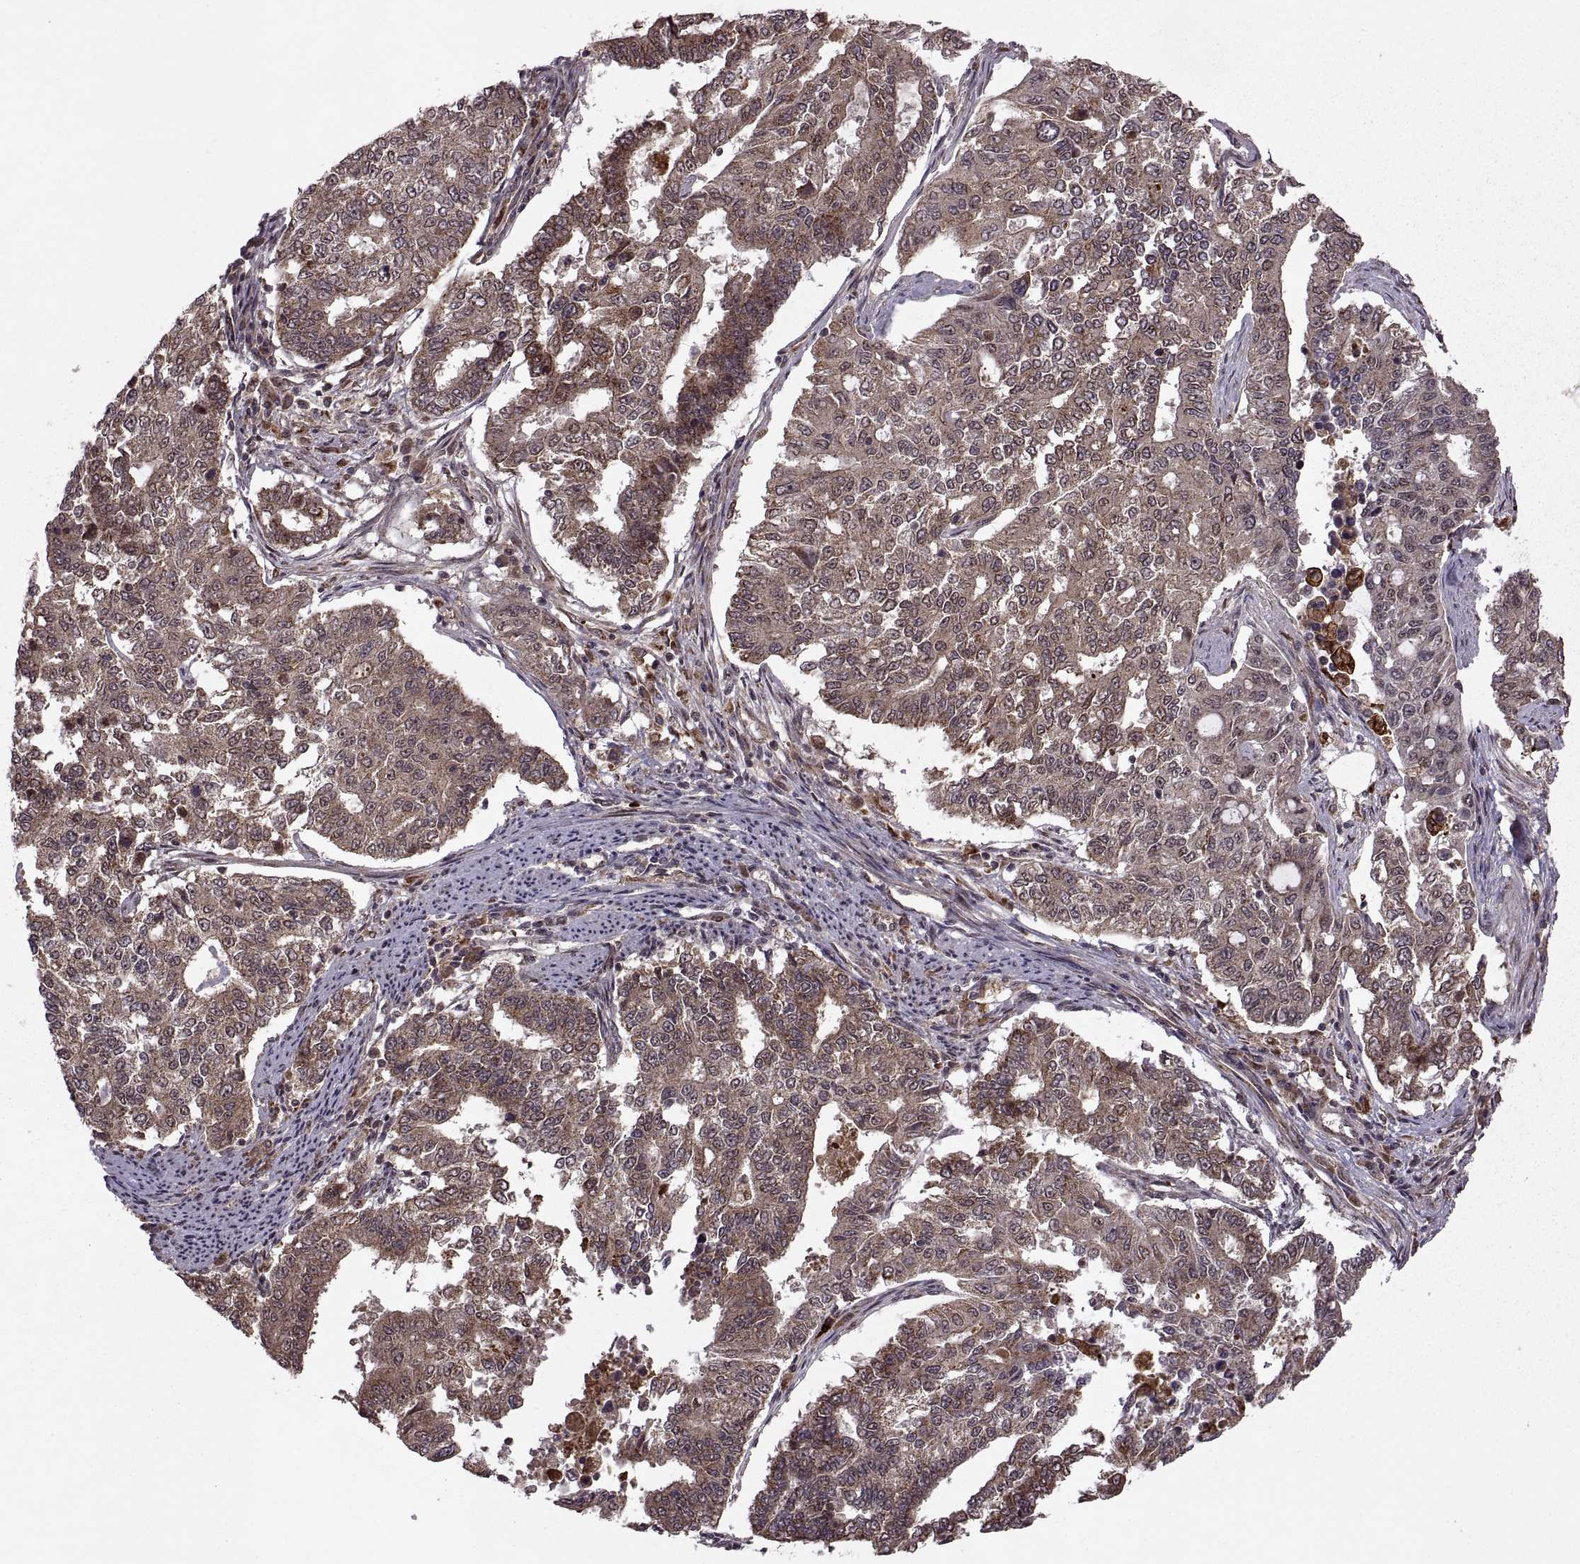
{"staining": {"intensity": "weak", "quantity": ">75%", "location": "cytoplasmic/membranous"}, "tissue": "endometrial cancer", "cell_type": "Tumor cells", "image_type": "cancer", "snomed": [{"axis": "morphology", "description": "Adenocarcinoma, NOS"}, {"axis": "topography", "description": "Uterus"}], "caption": "Immunohistochemistry (IHC) histopathology image of endometrial cancer (adenocarcinoma) stained for a protein (brown), which displays low levels of weak cytoplasmic/membranous positivity in about >75% of tumor cells.", "gene": "PTOV1", "patient": {"sex": "female", "age": 59}}